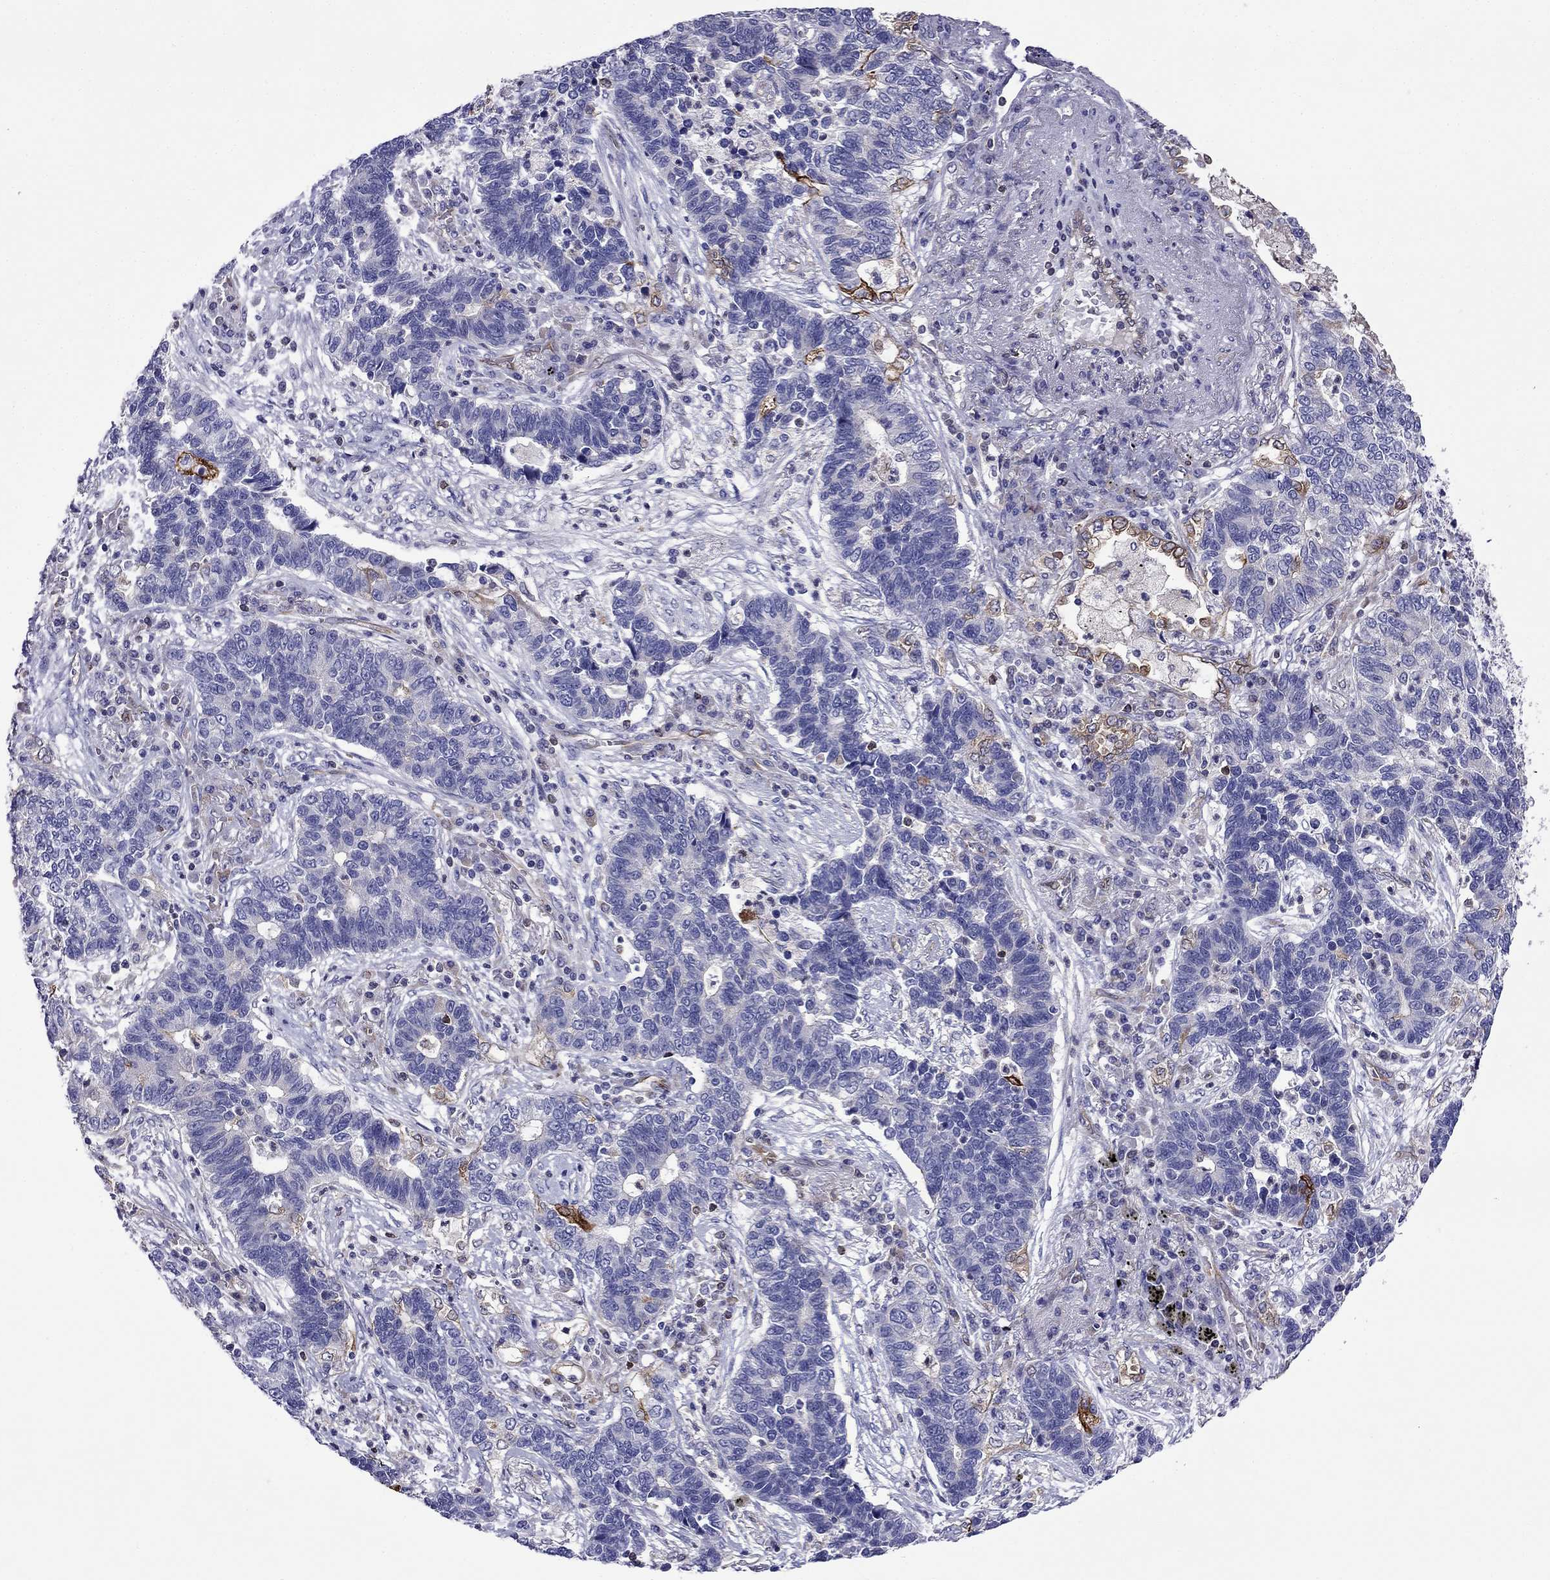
{"staining": {"intensity": "negative", "quantity": "none", "location": "none"}, "tissue": "lung cancer", "cell_type": "Tumor cells", "image_type": "cancer", "snomed": [{"axis": "morphology", "description": "Adenocarcinoma, NOS"}, {"axis": "topography", "description": "Lung"}], "caption": "This is an IHC histopathology image of human adenocarcinoma (lung). There is no staining in tumor cells.", "gene": "GNAL", "patient": {"sex": "female", "age": 57}}